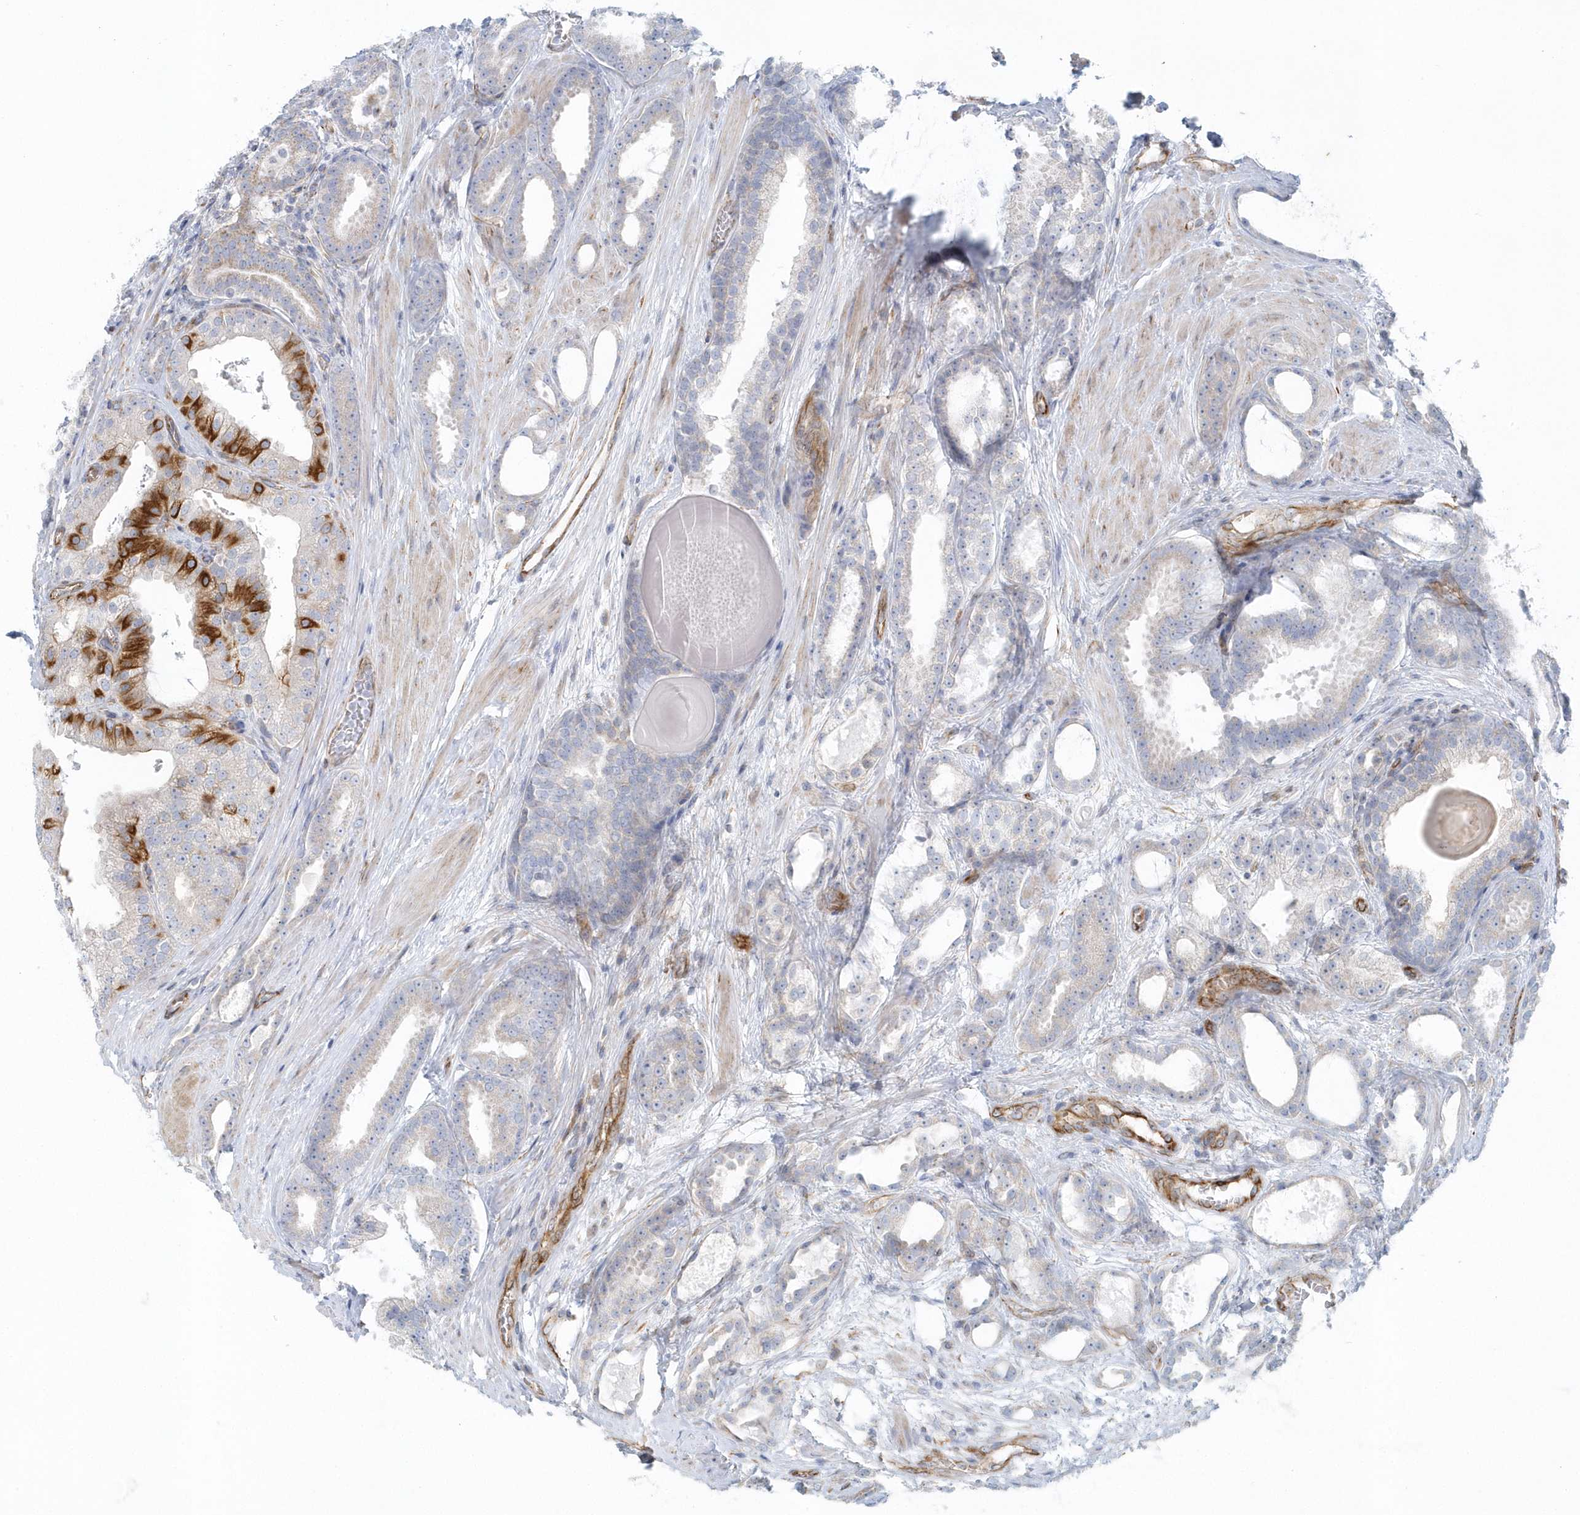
{"staining": {"intensity": "strong", "quantity": "<25%", "location": "cytoplasmic/membranous"}, "tissue": "prostate cancer", "cell_type": "Tumor cells", "image_type": "cancer", "snomed": [{"axis": "morphology", "description": "Adenocarcinoma, High grade"}, {"axis": "topography", "description": "Prostate"}], "caption": "A histopathology image of human prostate cancer (high-grade adenocarcinoma) stained for a protein demonstrates strong cytoplasmic/membranous brown staining in tumor cells. Using DAB (3,3'-diaminobenzidine) (brown) and hematoxylin (blue) stains, captured at high magnification using brightfield microscopy.", "gene": "GPR152", "patient": {"sex": "male", "age": 60}}